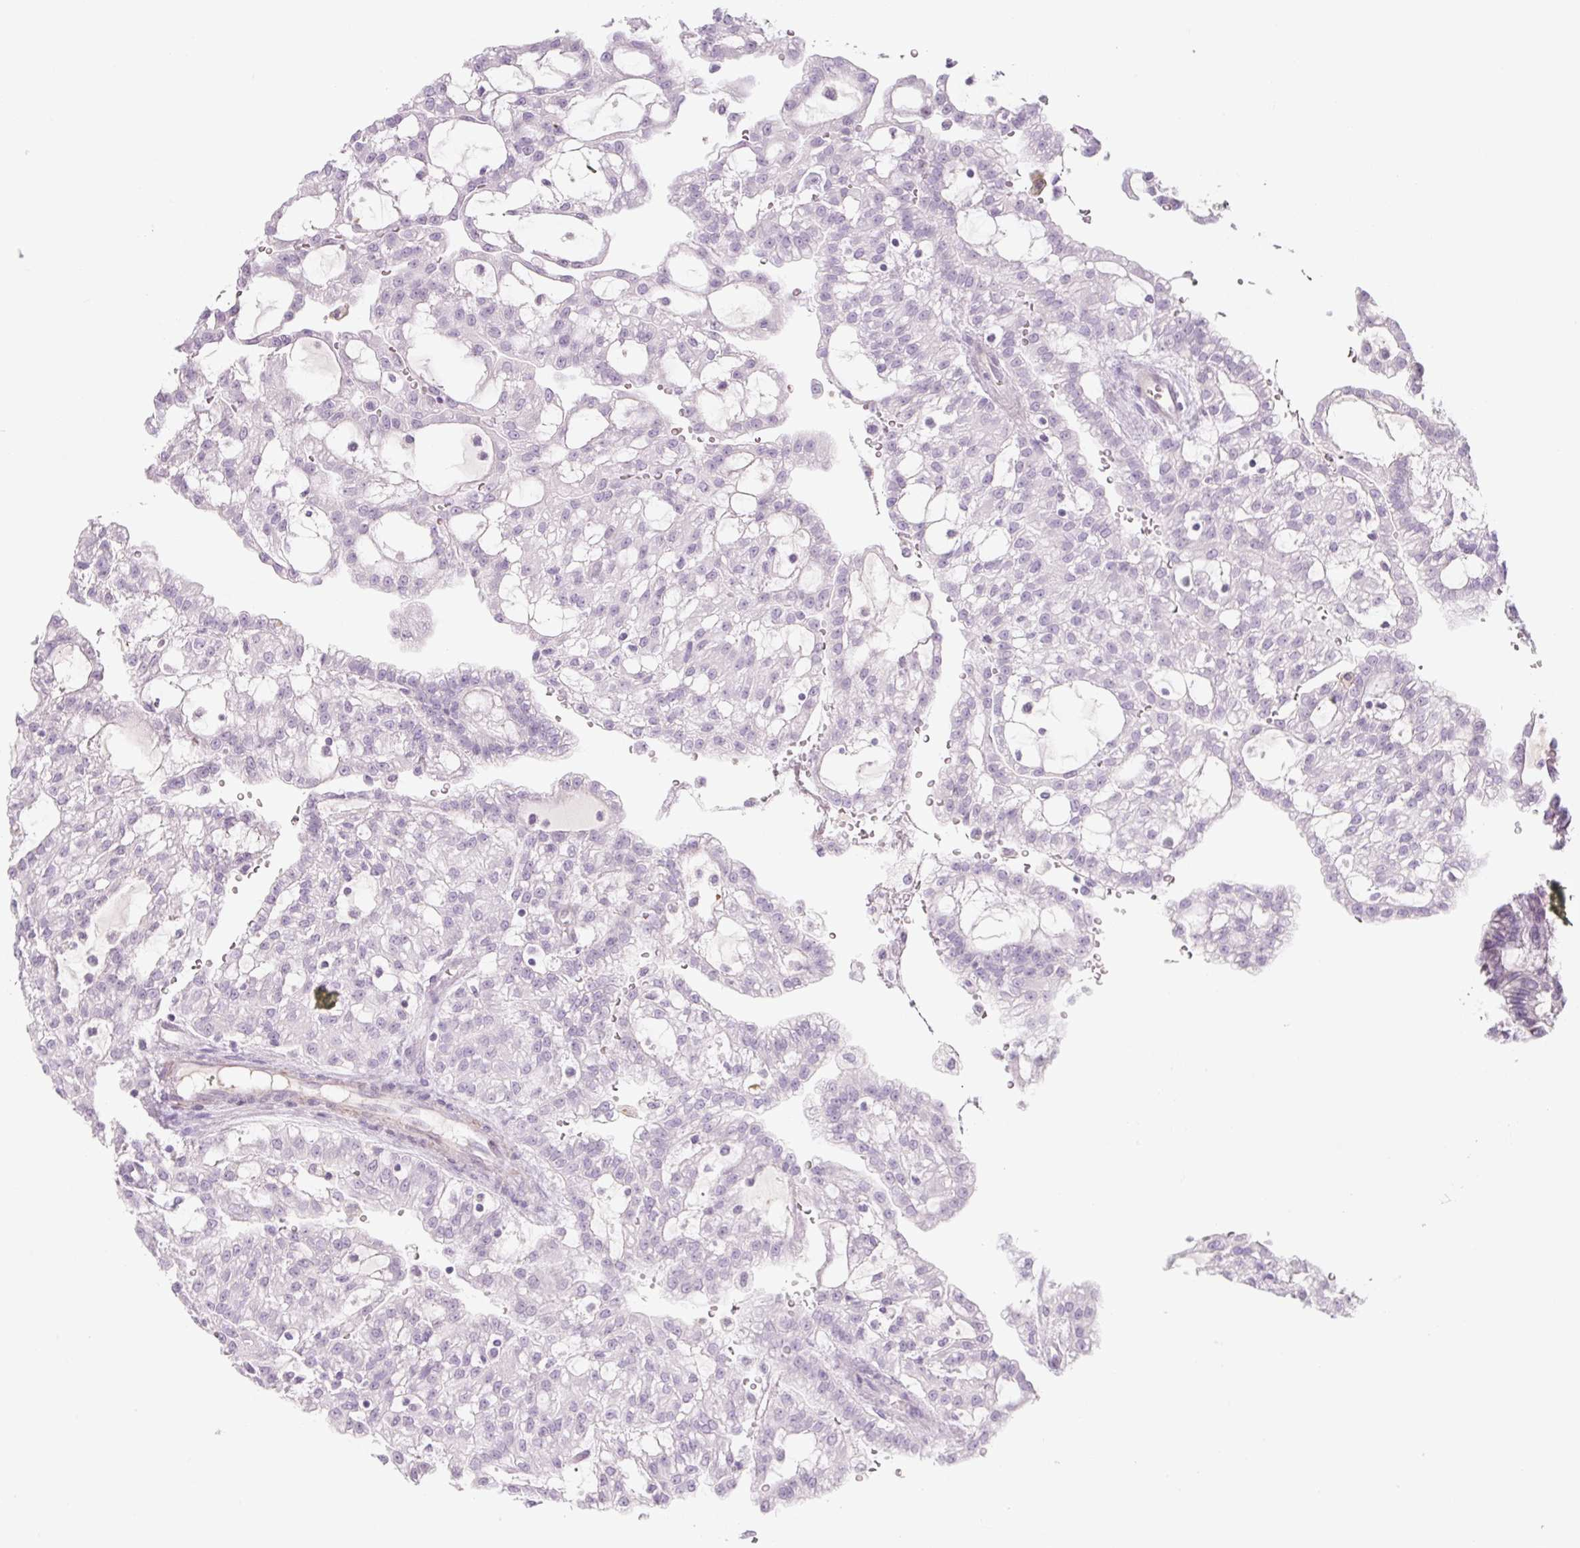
{"staining": {"intensity": "negative", "quantity": "none", "location": "none"}, "tissue": "renal cancer", "cell_type": "Tumor cells", "image_type": "cancer", "snomed": [{"axis": "morphology", "description": "Adenocarcinoma, NOS"}, {"axis": "topography", "description": "Kidney"}], "caption": "A micrograph of human renal cancer is negative for staining in tumor cells. Nuclei are stained in blue.", "gene": "PRM1", "patient": {"sex": "male", "age": 63}}